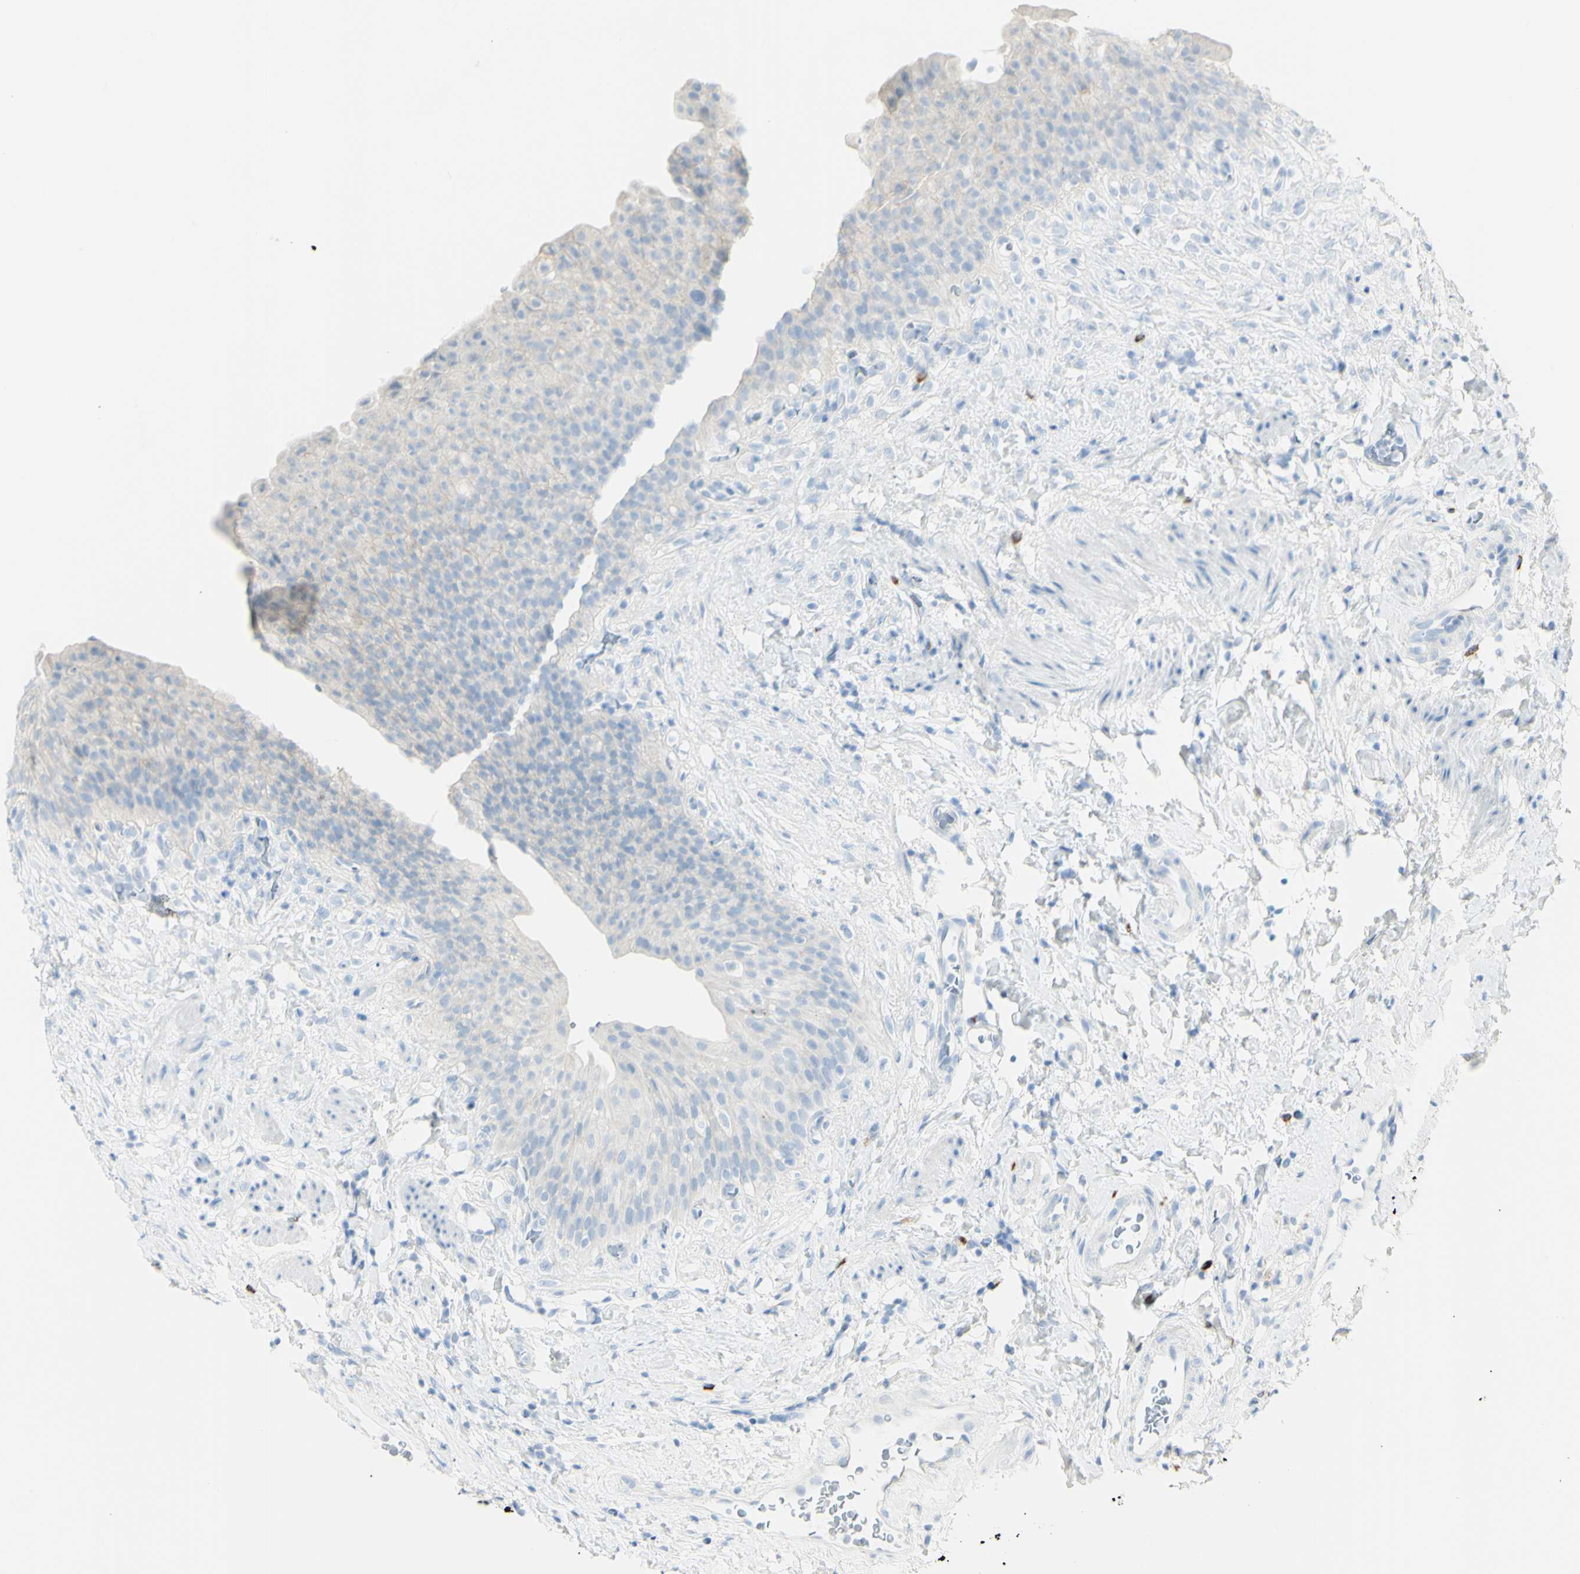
{"staining": {"intensity": "weak", "quantity": "<25%", "location": "cytoplasmic/membranous"}, "tissue": "urinary bladder", "cell_type": "Urothelial cells", "image_type": "normal", "snomed": [{"axis": "morphology", "description": "Normal tissue, NOS"}, {"axis": "topography", "description": "Urinary bladder"}], "caption": "The photomicrograph demonstrates no staining of urothelial cells in benign urinary bladder. (DAB IHC visualized using brightfield microscopy, high magnification).", "gene": "LETM1", "patient": {"sex": "female", "age": 79}}